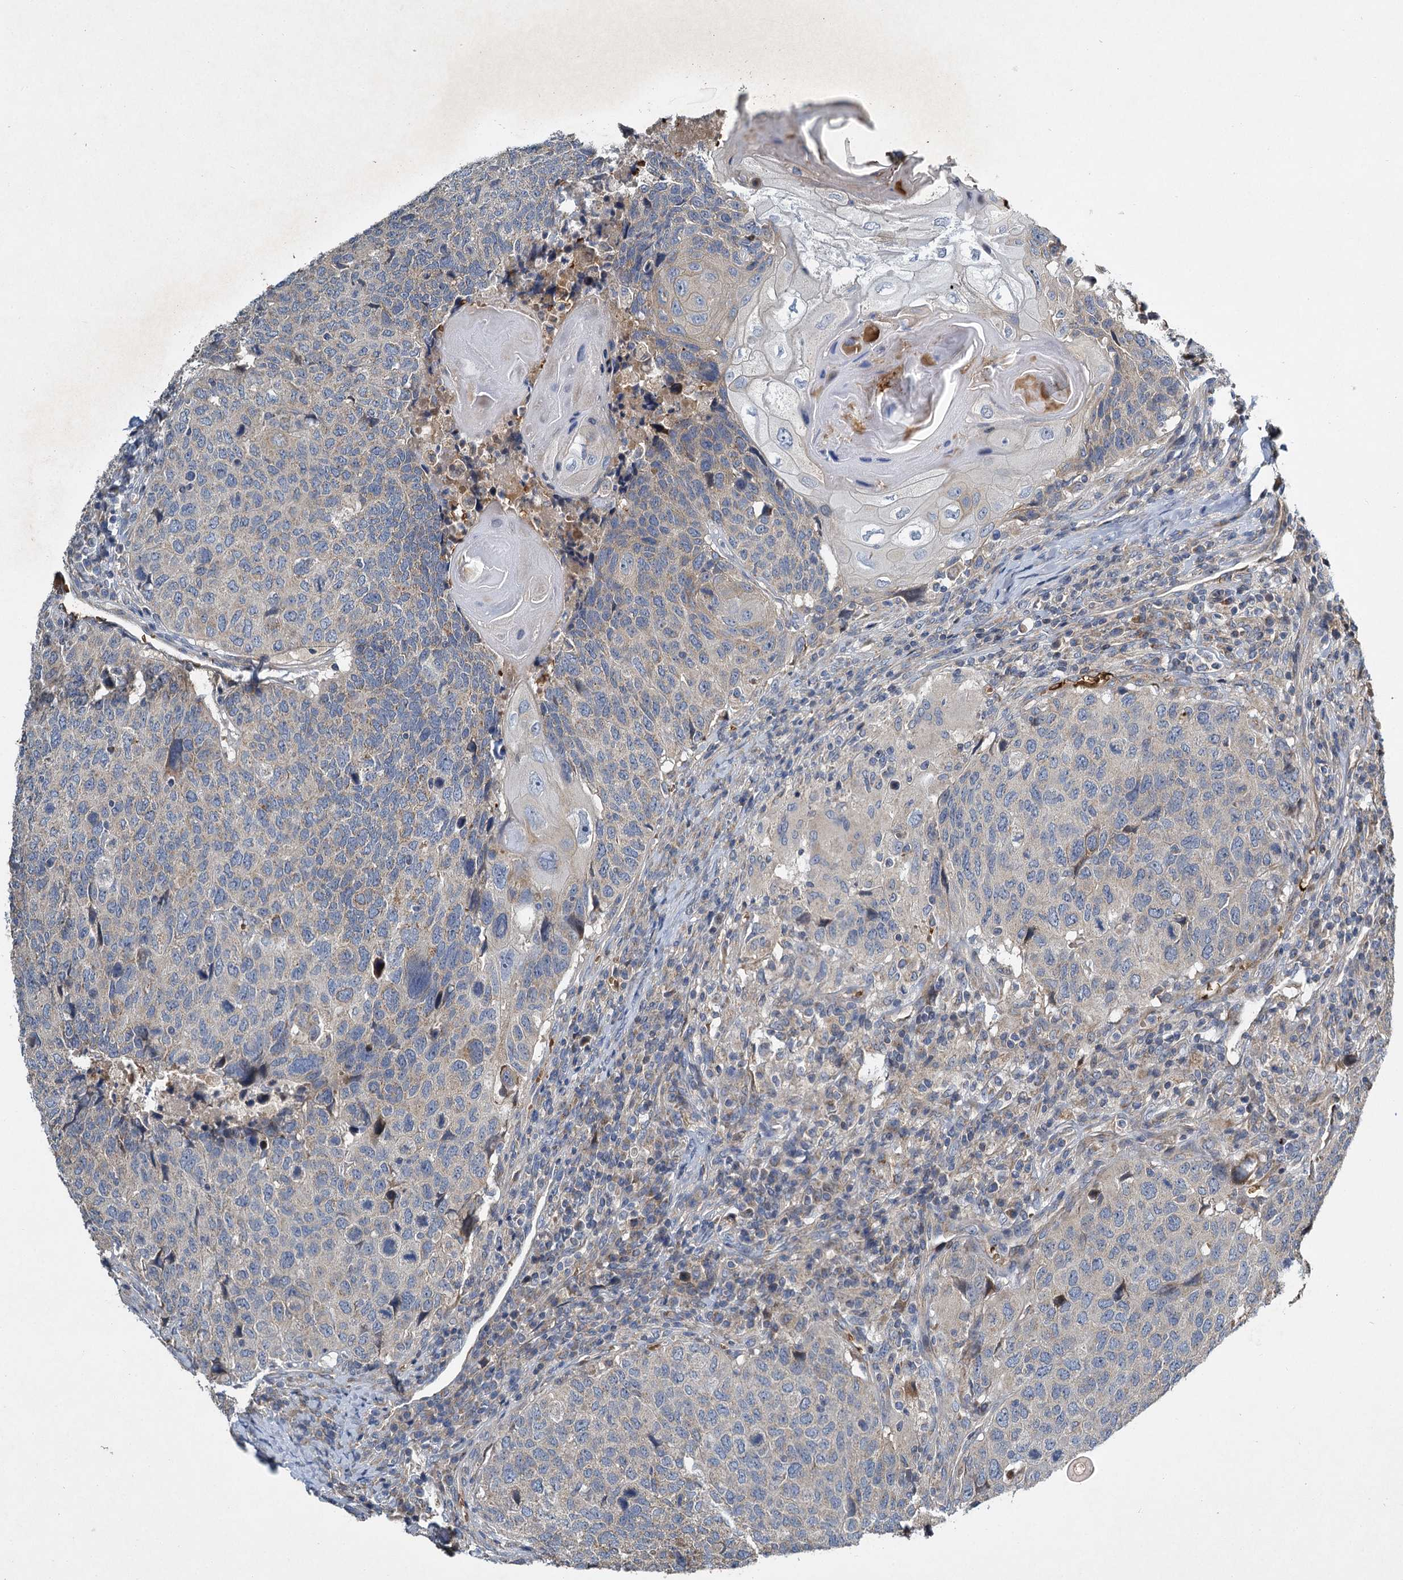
{"staining": {"intensity": "weak", "quantity": "<25%", "location": "cytoplasmic/membranous"}, "tissue": "head and neck cancer", "cell_type": "Tumor cells", "image_type": "cancer", "snomed": [{"axis": "morphology", "description": "Squamous cell carcinoma, NOS"}, {"axis": "topography", "description": "Head-Neck"}], "caption": "The immunohistochemistry (IHC) photomicrograph has no significant staining in tumor cells of head and neck cancer (squamous cell carcinoma) tissue. (IHC, brightfield microscopy, high magnification).", "gene": "BCS1L", "patient": {"sex": "male", "age": 66}}